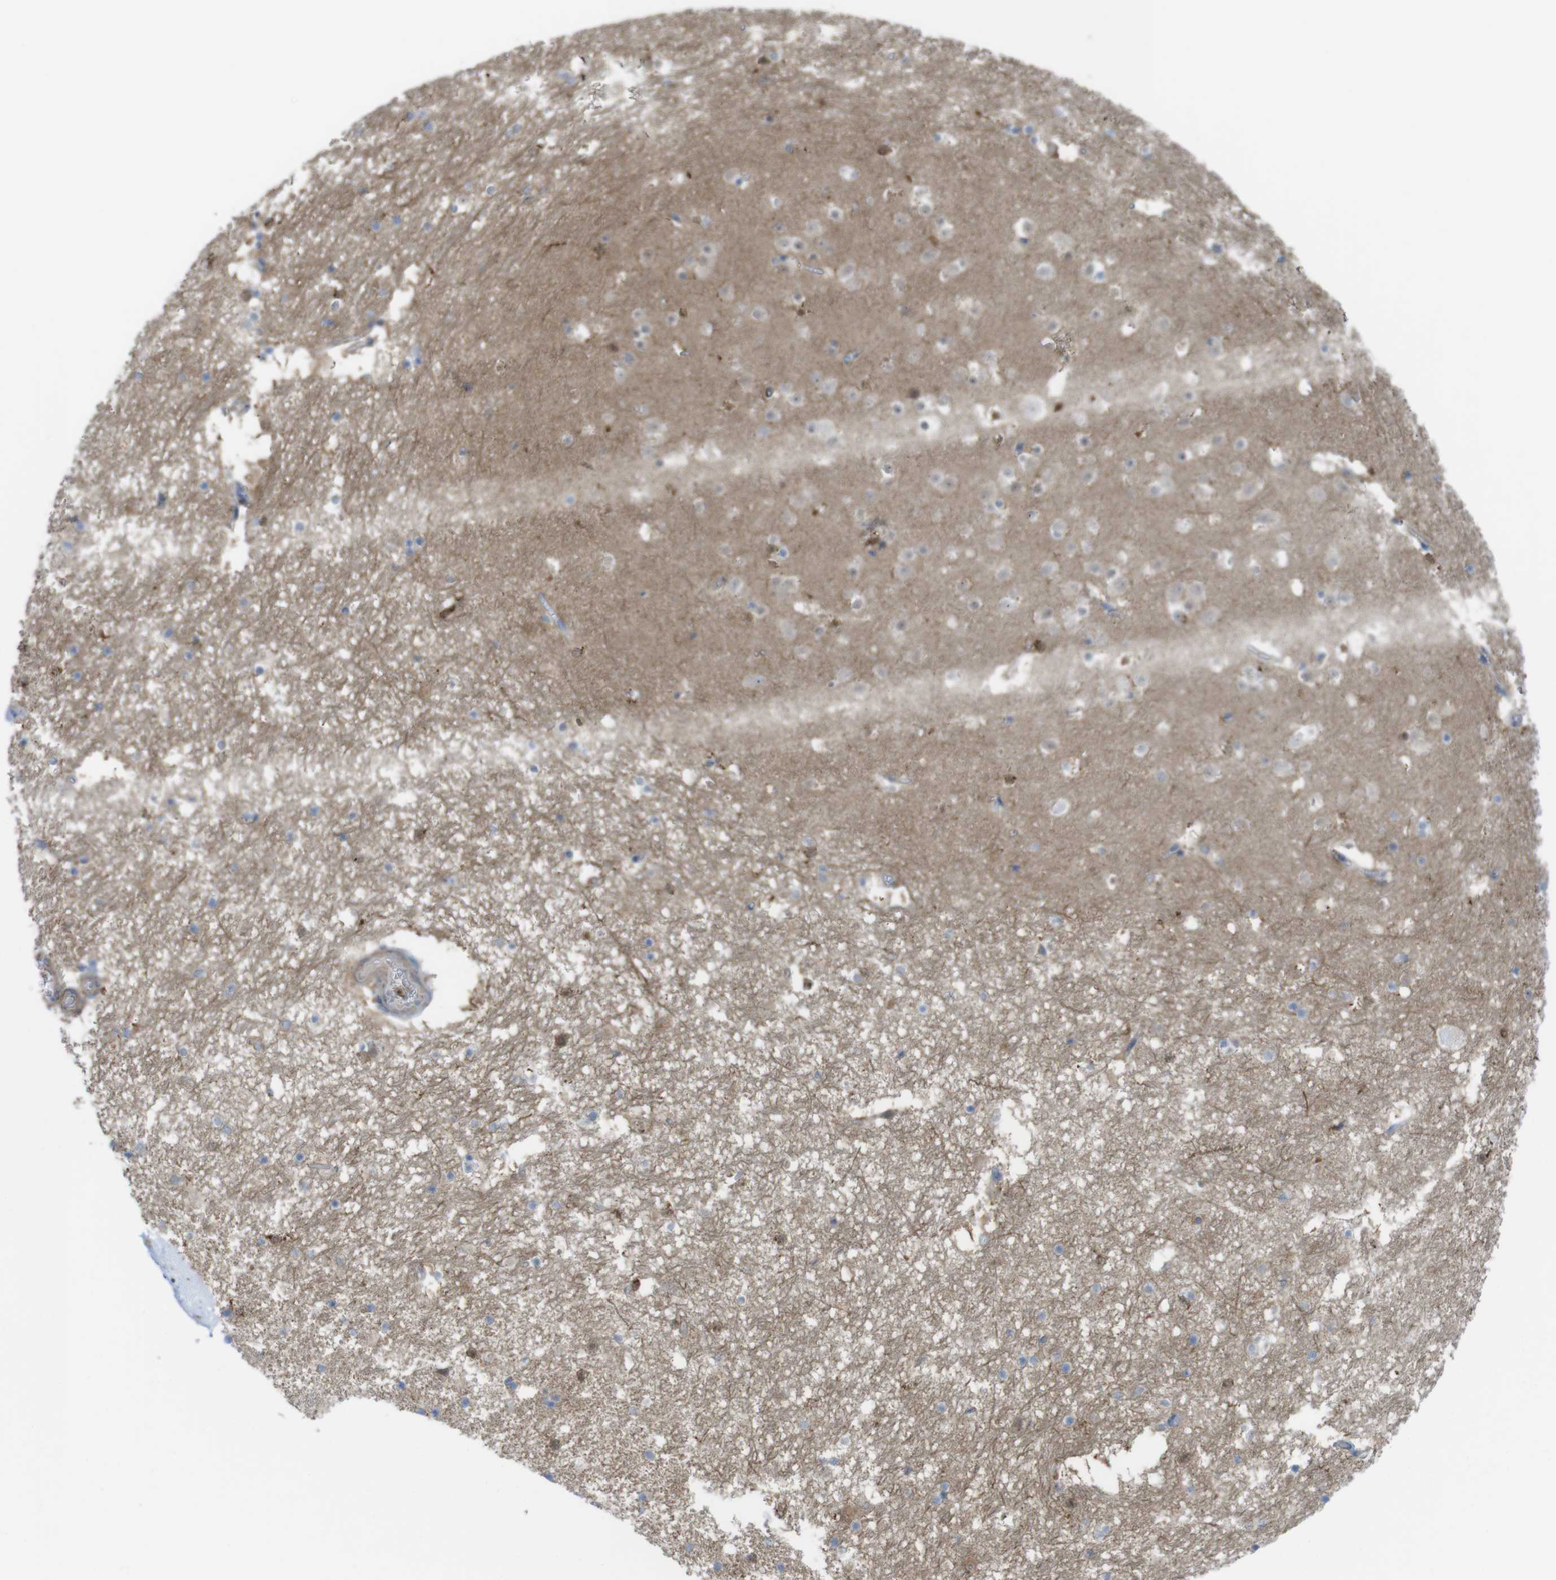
{"staining": {"intensity": "negative", "quantity": "none", "location": "none"}, "tissue": "hippocampus", "cell_type": "Glial cells", "image_type": "normal", "snomed": [{"axis": "morphology", "description": "Normal tissue, NOS"}, {"axis": "topography", "description": "Hippocampus"}], "caption": "Photomicrograph shows no protein positivity in glial cells of benign hippocampus.", "gene": "PRKCD", "patient": {"sex": "male", "age": 45}}